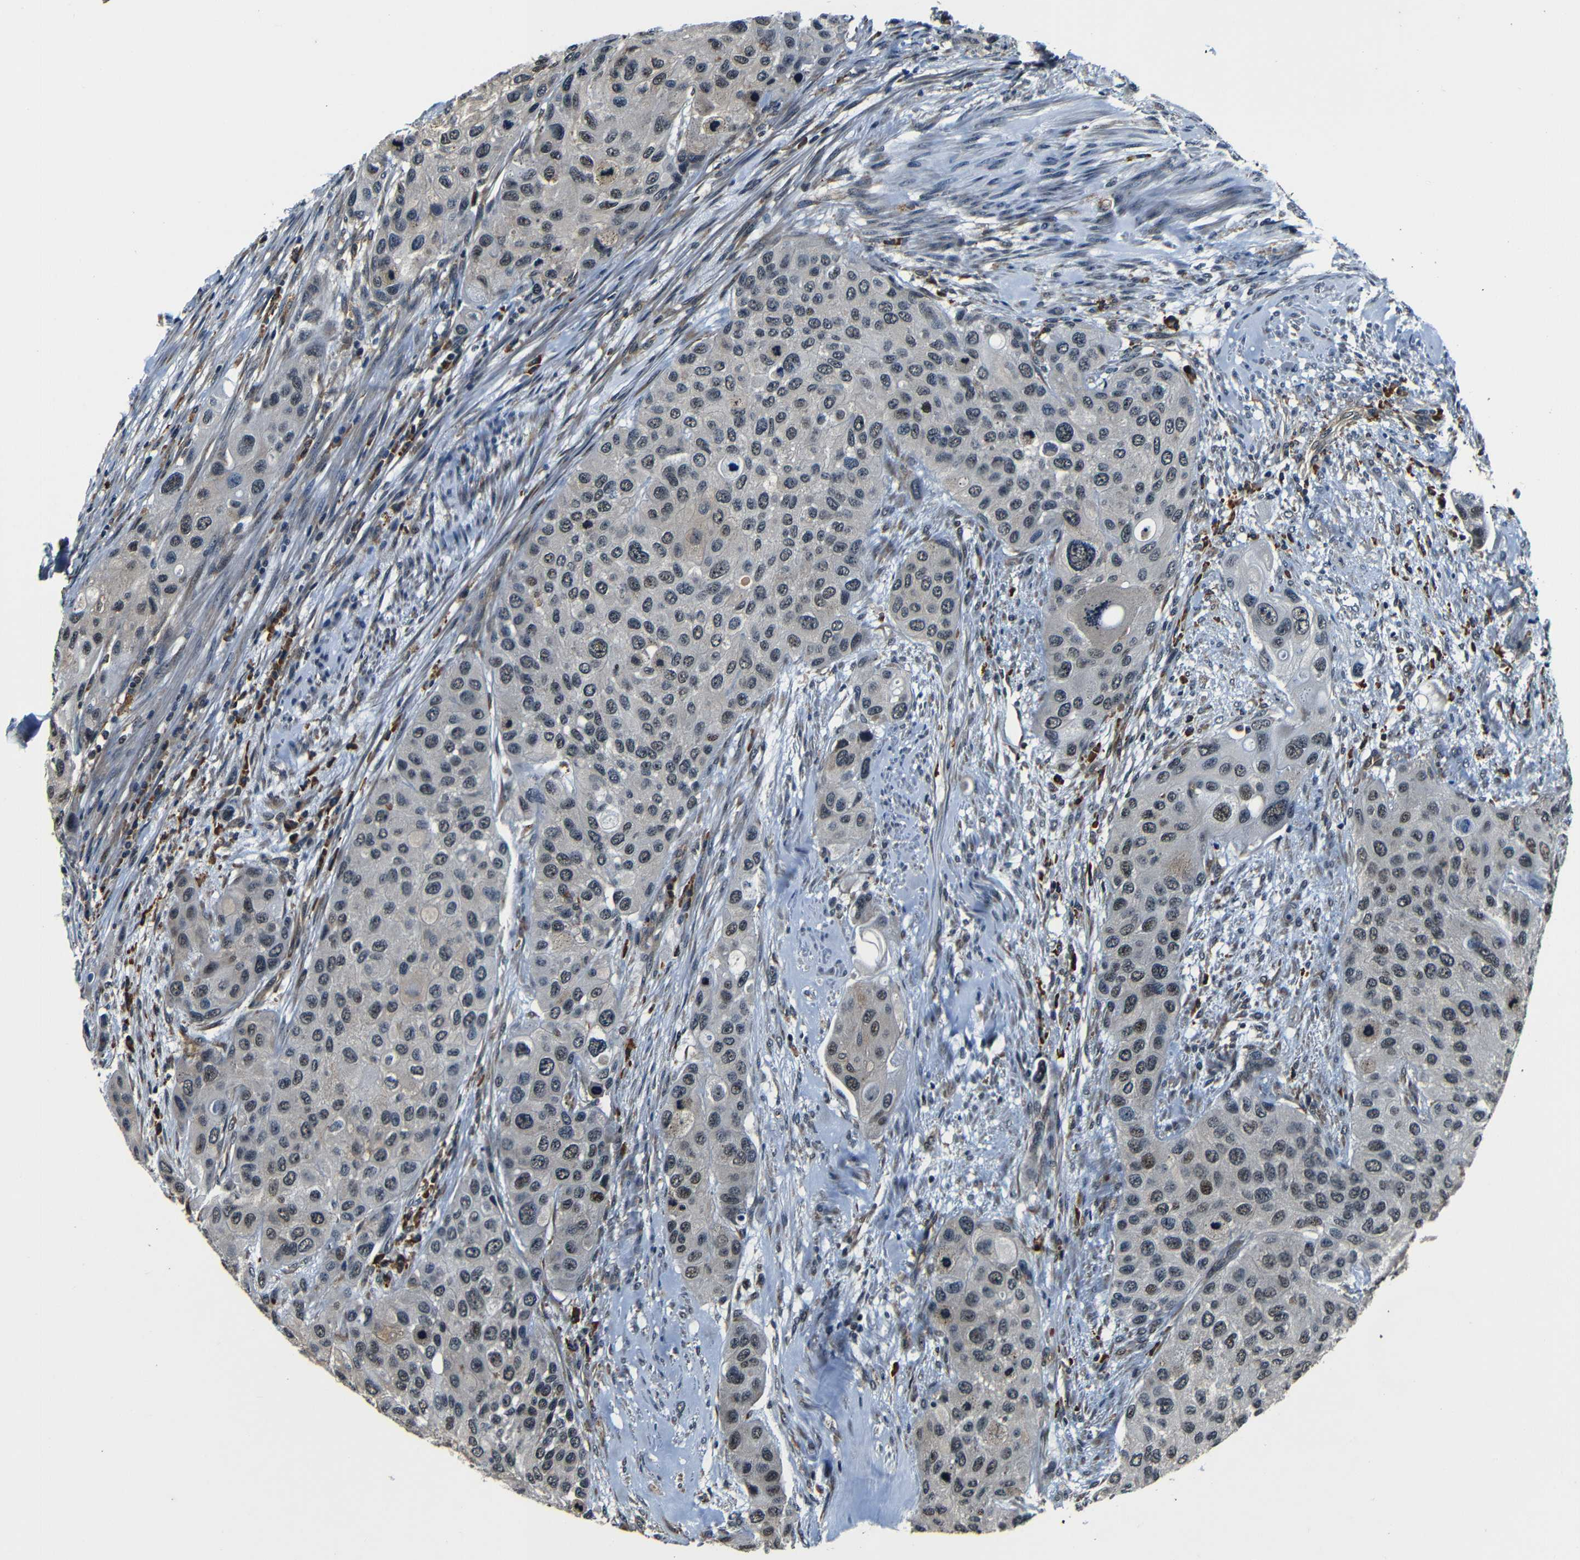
{"staining": {"intensity": "weak", "quantity": "<25%", "location": "cytoplasmic/membranous,nuclear"}, "tissue": "urothelial cancer", "cell_type": "Tumor cells", "image_type": "cancer", "snomed": [{"axis": "morphology", "description": "Urothelial carcinoma, High grade"}, {"axis": "topography", "description": "Urinary bladder"}], "caption": "The immunohistochemistry (IHC) image has no significant expression in tumor cells of urothelial carcinoma (high-grade) tissue. Nuclei are stained in blue.", "gene": "NCBP3", "patient": {"sex": "female", "age": 56}}